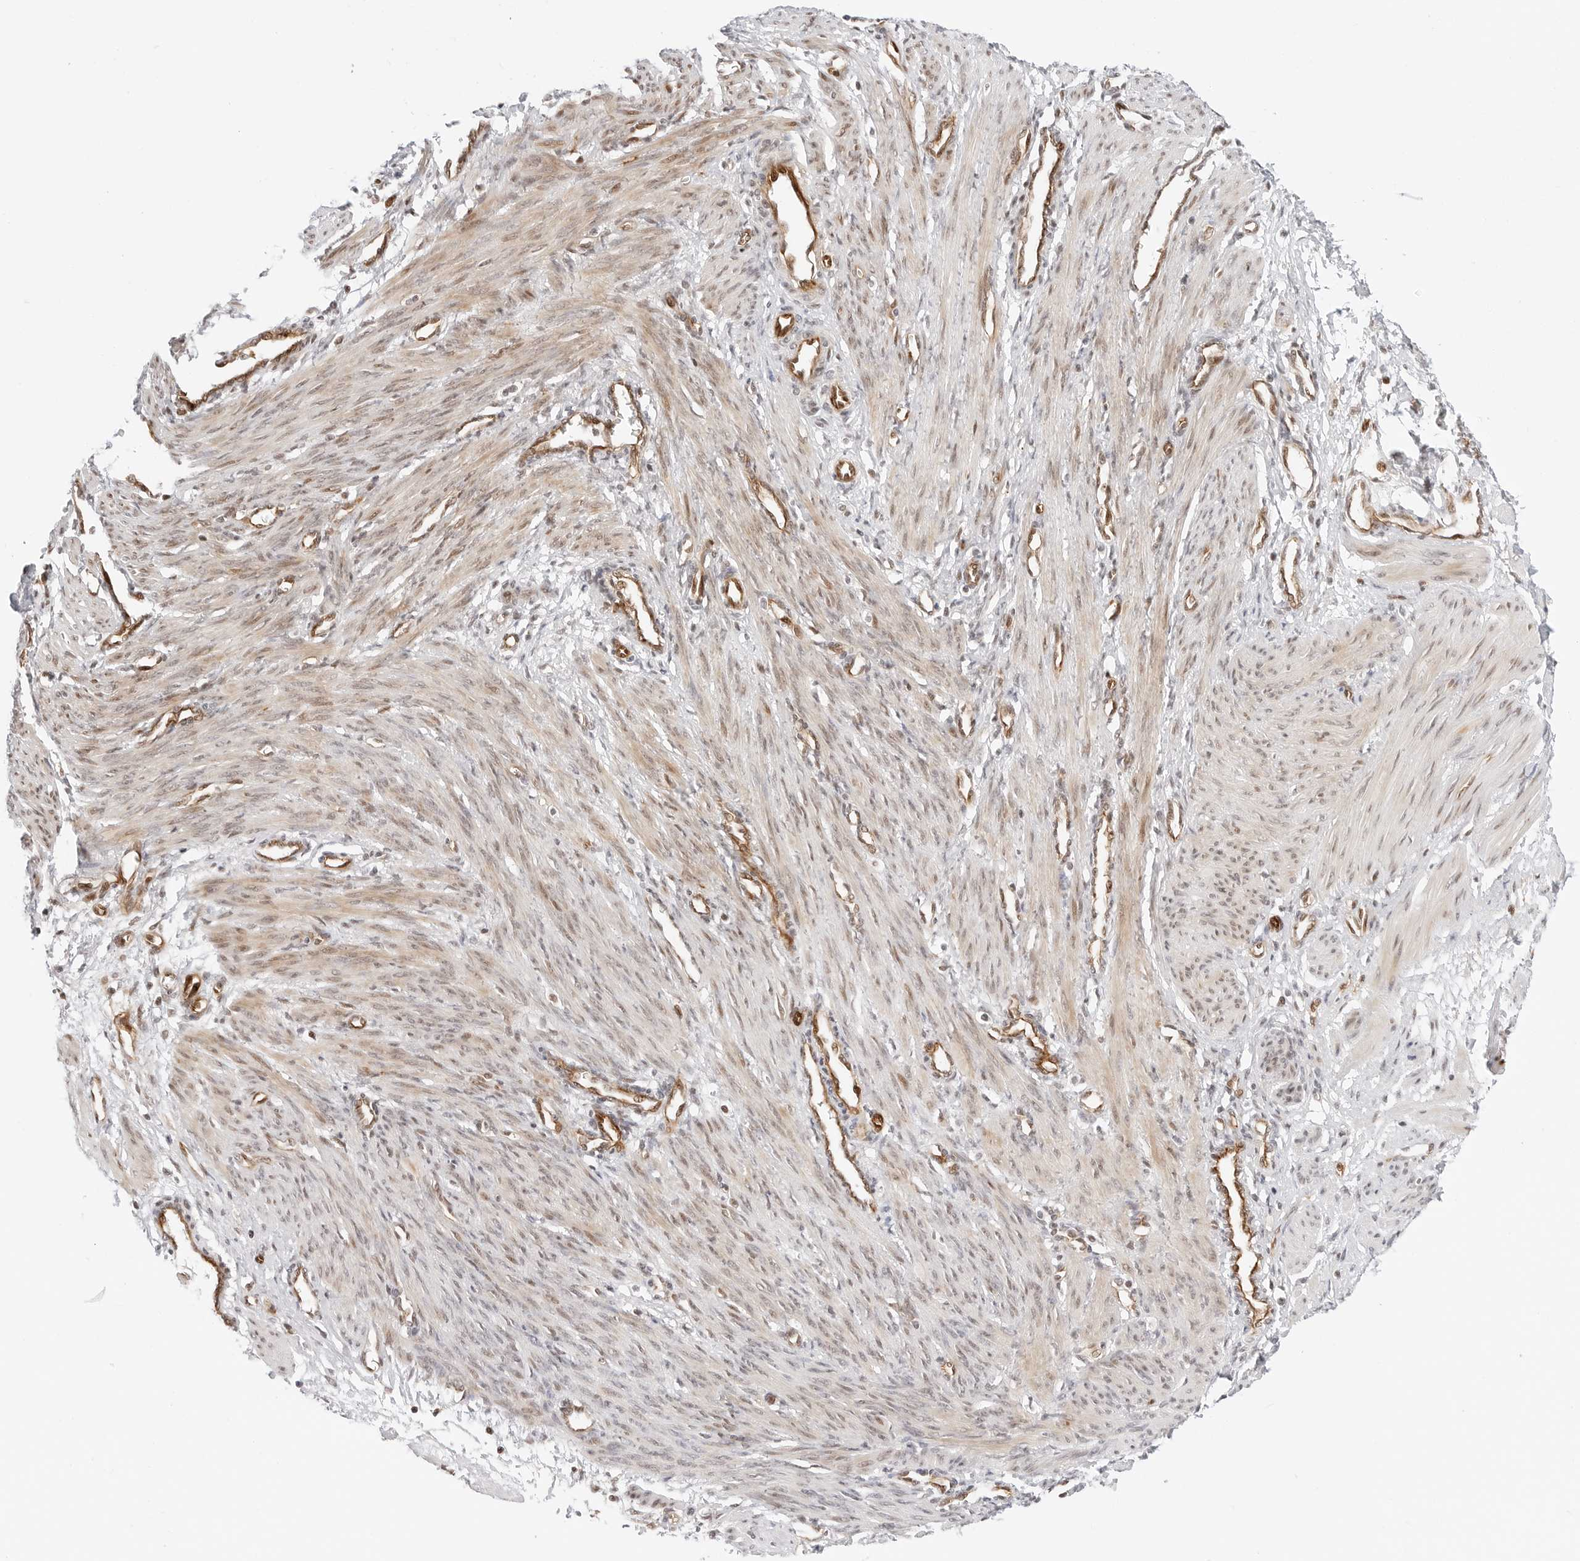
{"staining": {"intensity": "weak", "quantity": "25%-75%", "location": "cytoplasmic/membranous"}, "tissue": "smooth muscle", "cell_type": "Smooth muscle cells", "image_type": "normal", "snomed": [{"axis": "morphology", "description": "Normal tissue, NOS"}, {"axis": "topography", "description": "Endometrium"}], "caption": "Weak cytoplasmic/membranous expression for a protein is present in about 25%-75% of smooth muscle cells of unremarkable smooth muscle using IHC.", "gene": "ZNF613", "patient": {"sex": "female", "age": 33}}